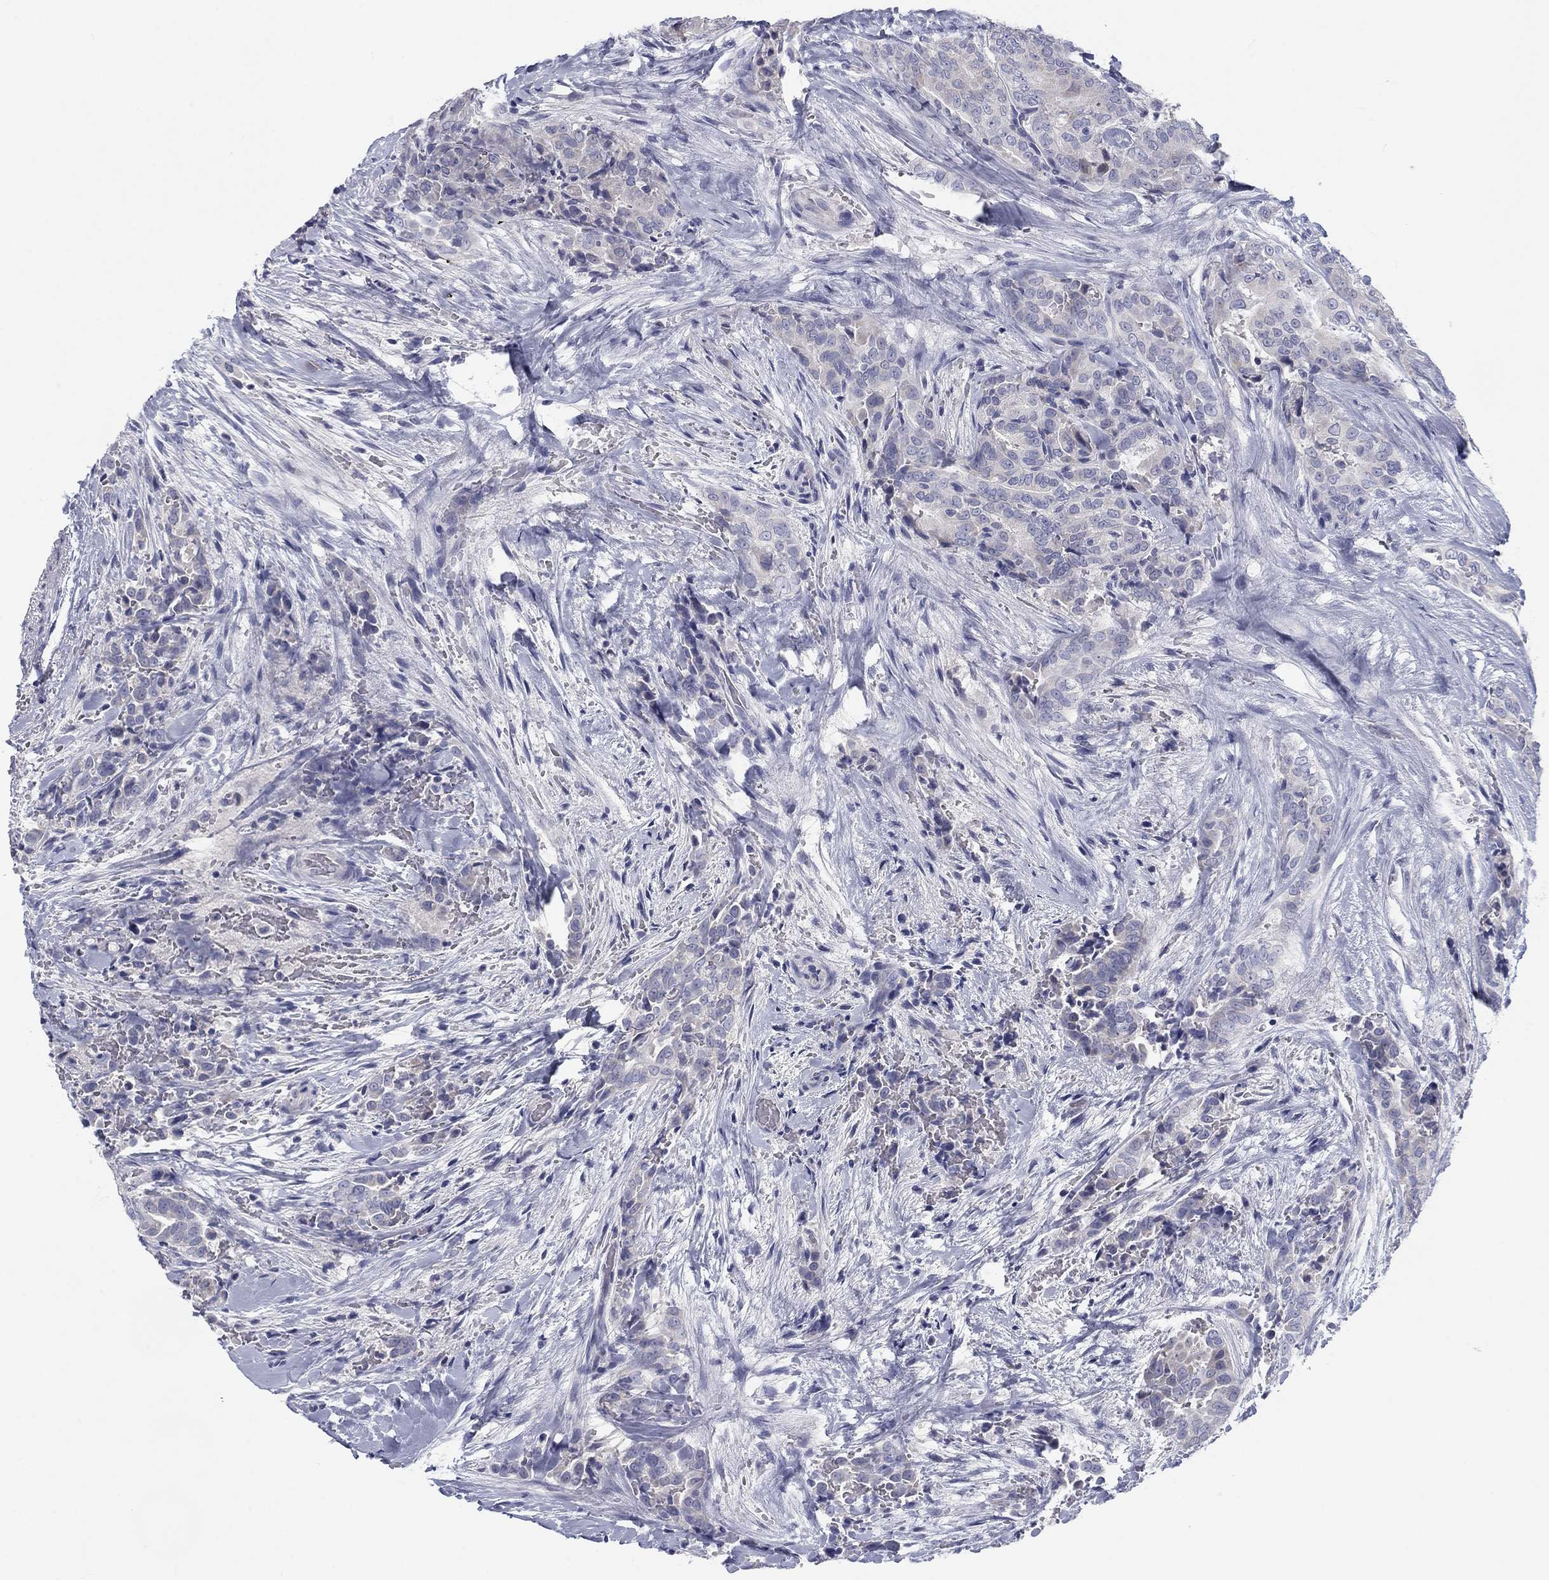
{"staining": {"intensity": "negative", "quantity": "none", "location": "none"}, "tissue": "thyroid cancer", "cell_type": "Tumor cells", "image_type": "cancer", "snomed": [{"axis": "morphology", "description": "Papillary adenocarcinoma, NOS"}, {"axis": "topography", "description": "Thyroid gland"}], "caption": "Tumor cells are negative for protein expression in human papillary adenocarcinoma (thyroid).", "gene": "CALB1", "patient": {"sex": "male", "age": 61}}